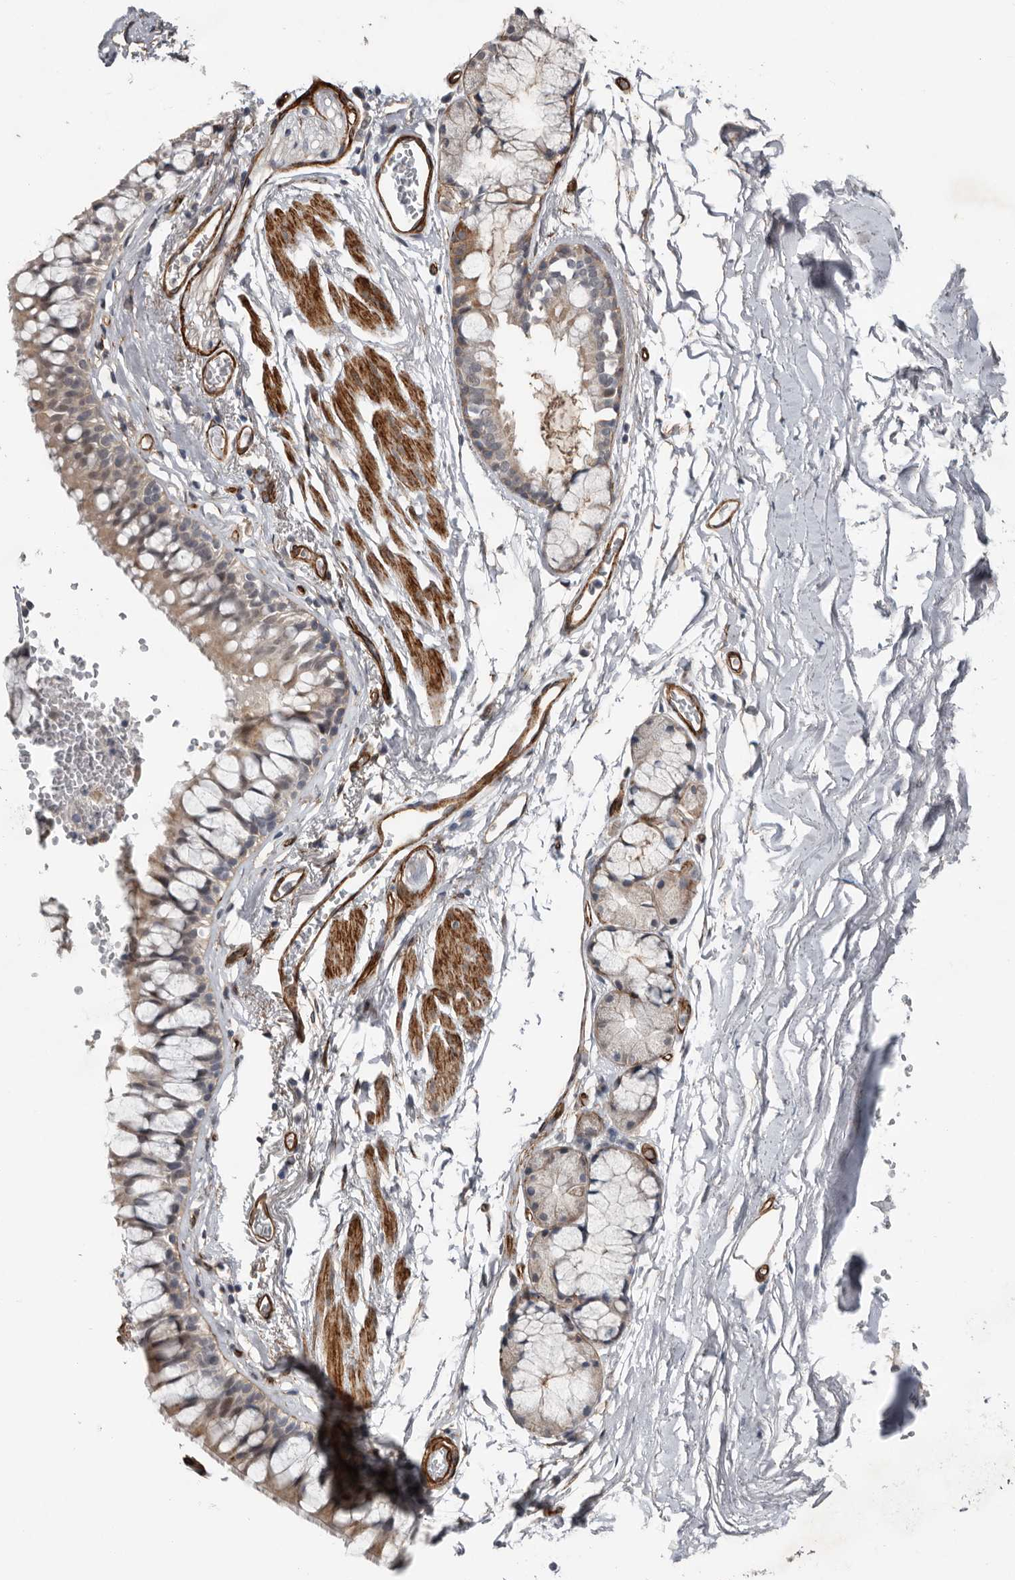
{"staining": {"intensity": "weak", "quantity": ">75%", "location": "cytoplasmic/membranous"}, "tissue": "bronchus", "cell_type": "Respiratory epithelial cells", "image_type": "normal", "snomed": [{"axis": "morphology", "description": "Normal tissue, NOS"}, {"axis": "morphology", "description": "Inflammation, NOS"}, {"axis": "topography", "description": "Cartilage tissue"}, {"axis": "topography", "description": "Bronchus"}, {"axis": "topography", "description": "Lung"}], "caption": "Protein analysis of normal bronchus shows weak cytoplasmic/membranous staining in about >75% of respiratory epithelial cells. (DAB (3,3'-diaminobenzidine) IHC, brown staining for protein, blue staining for nuclei).", "gene": "RANBP17", "patient": {"sex": "female", "age": 64}}